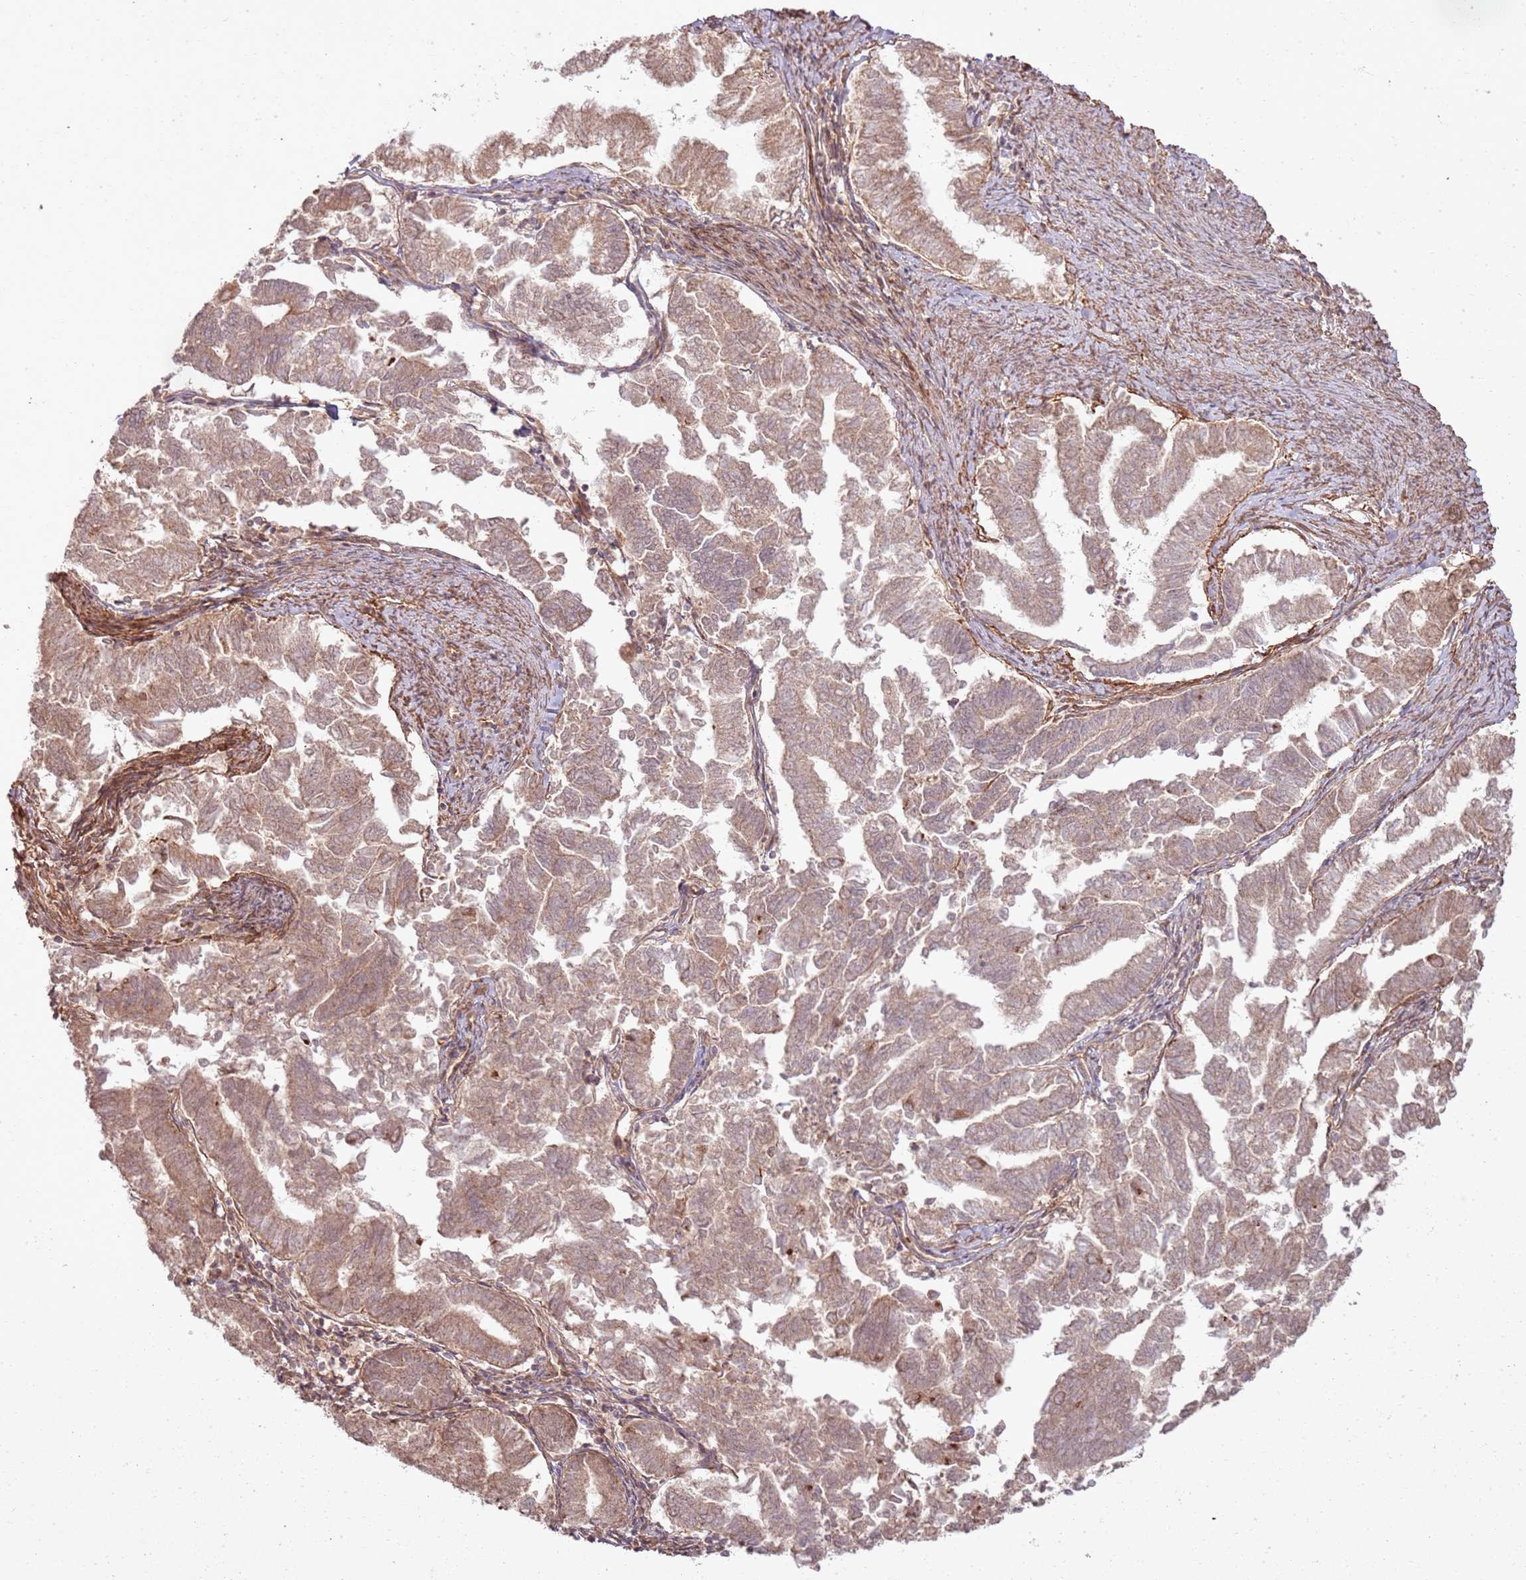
{"staining": {"intensity": "moderate", "quantity": "25%-75%", "location": "cytoplasmic/membranous"}, "tissue": "endometrial cancer", "cell_type": "Tumor cells", "image_type": "cancer", "snomed": [{"axis": "morphology", "description": "Adenocarcinoma, NOS"}, {"axis": "topography", "description": "Endometrium"}], "caption": "High-power microscopy captured an IHC micrograph of adenocarcinoma (endometrial), revealing moderate cytoplasmic/membranous staining in about 25%-75% of tumor cells. (DAB IHC, brown staining for protein, blue staining for nuclei).", "gene": "ZNF623", "patient": {"sex": "female", "age": 79}}